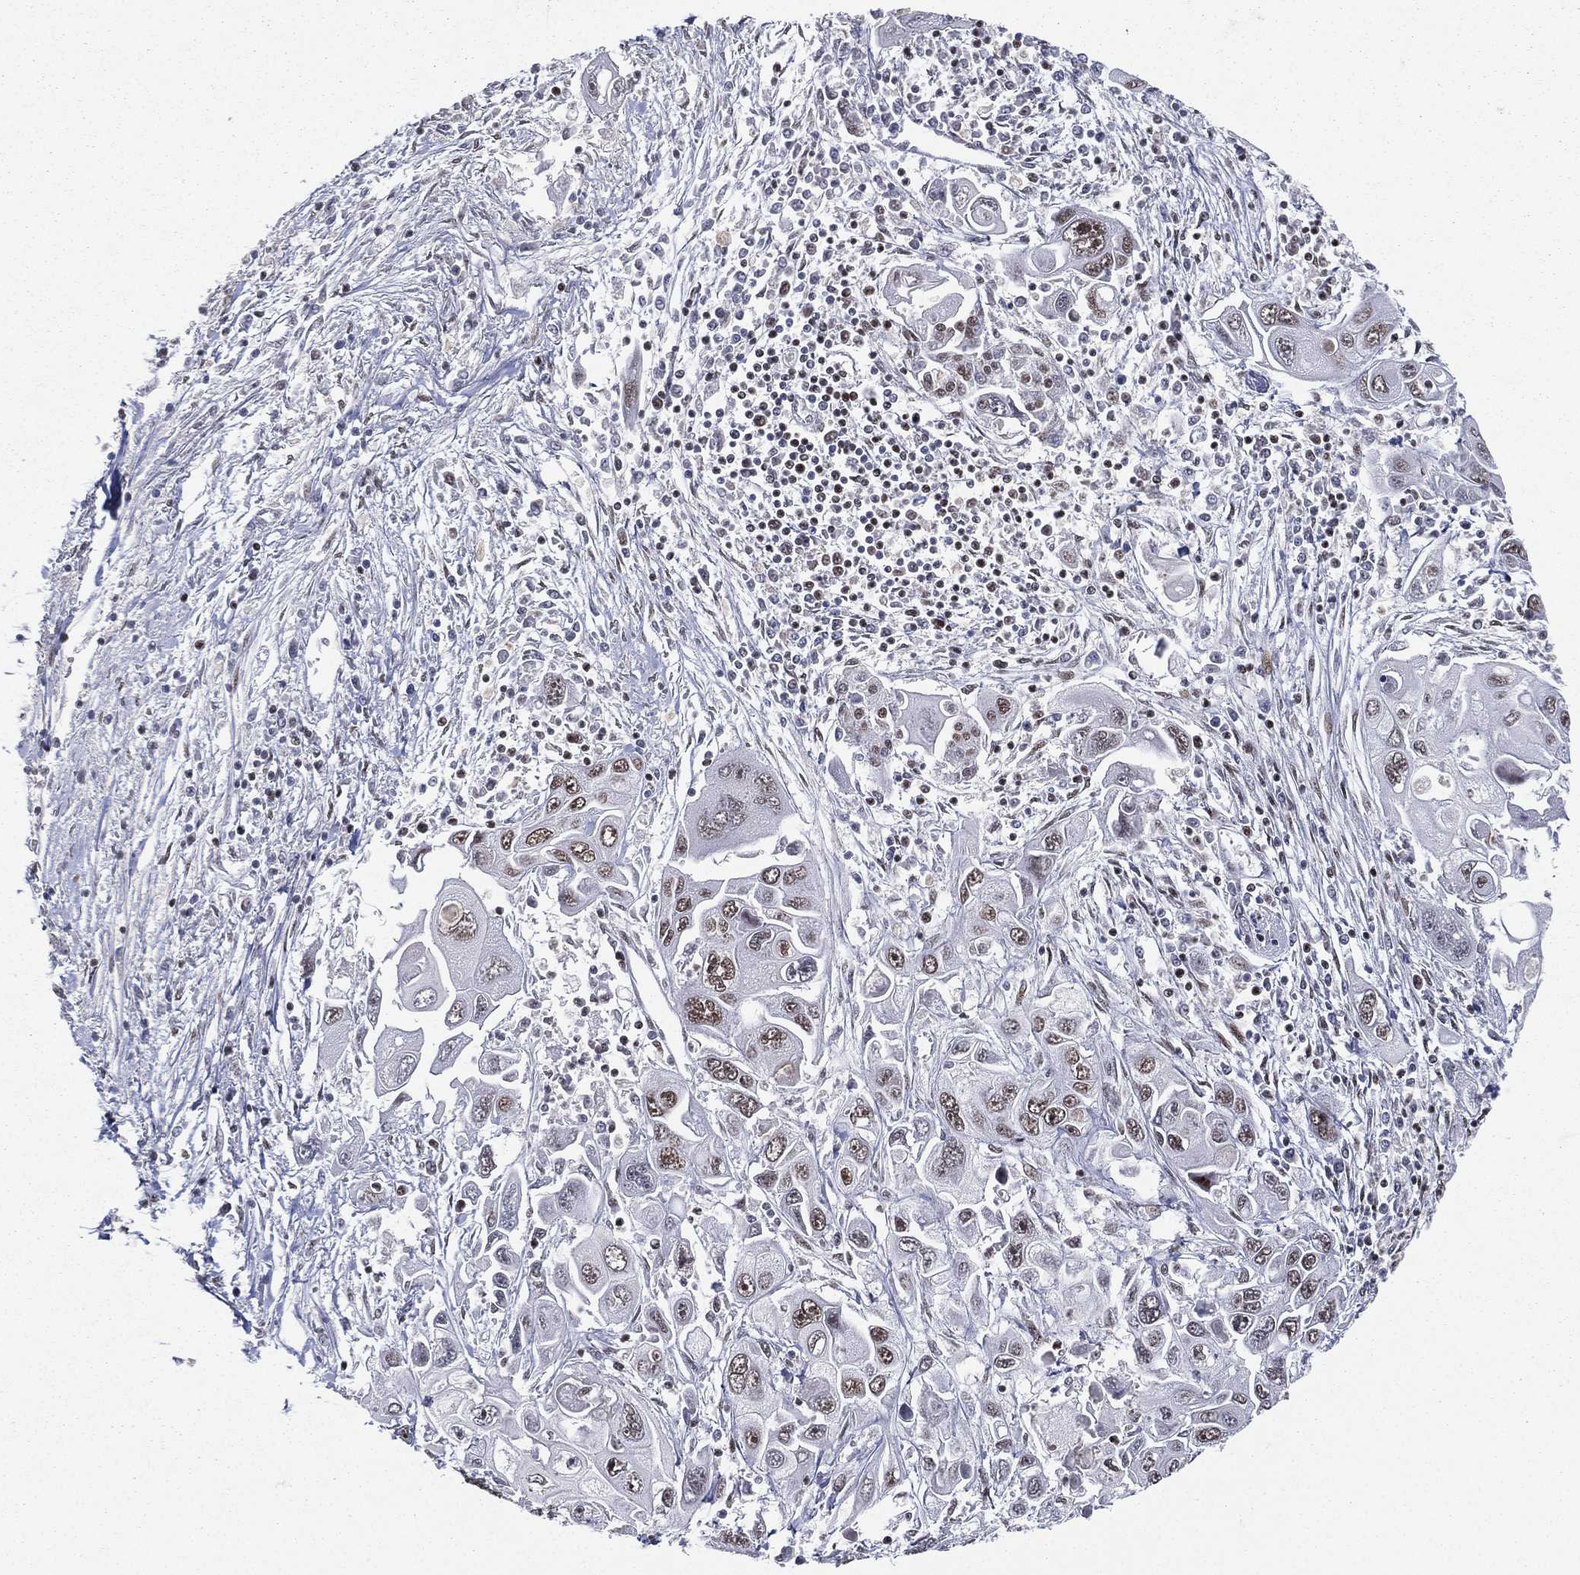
{"staining": {"intensity": "moderate", "quantity": "<25%", "location": "nuclear"}, "tissue": "pancreatic cancer", "cell_type": "Tumor cells", "image_type": "cancer", "snomed": [{"axis": "morphology", "description": "Adenocarcinoma, NOS"}, {"axis": "topography", "description": "Pancreas"}], "caption": "High-magnification brightfield microscopy of pancreatic cancer stained with DAB (3,3'-diaminobenzidine) (brown) and counterstained with hematoxylin (blue). tumor cells exhibit moderate nuclear positivity is seen in approximately<25% of cells.", "gene": "RTF1", "patient": {"sex": "male", "age": 70}}